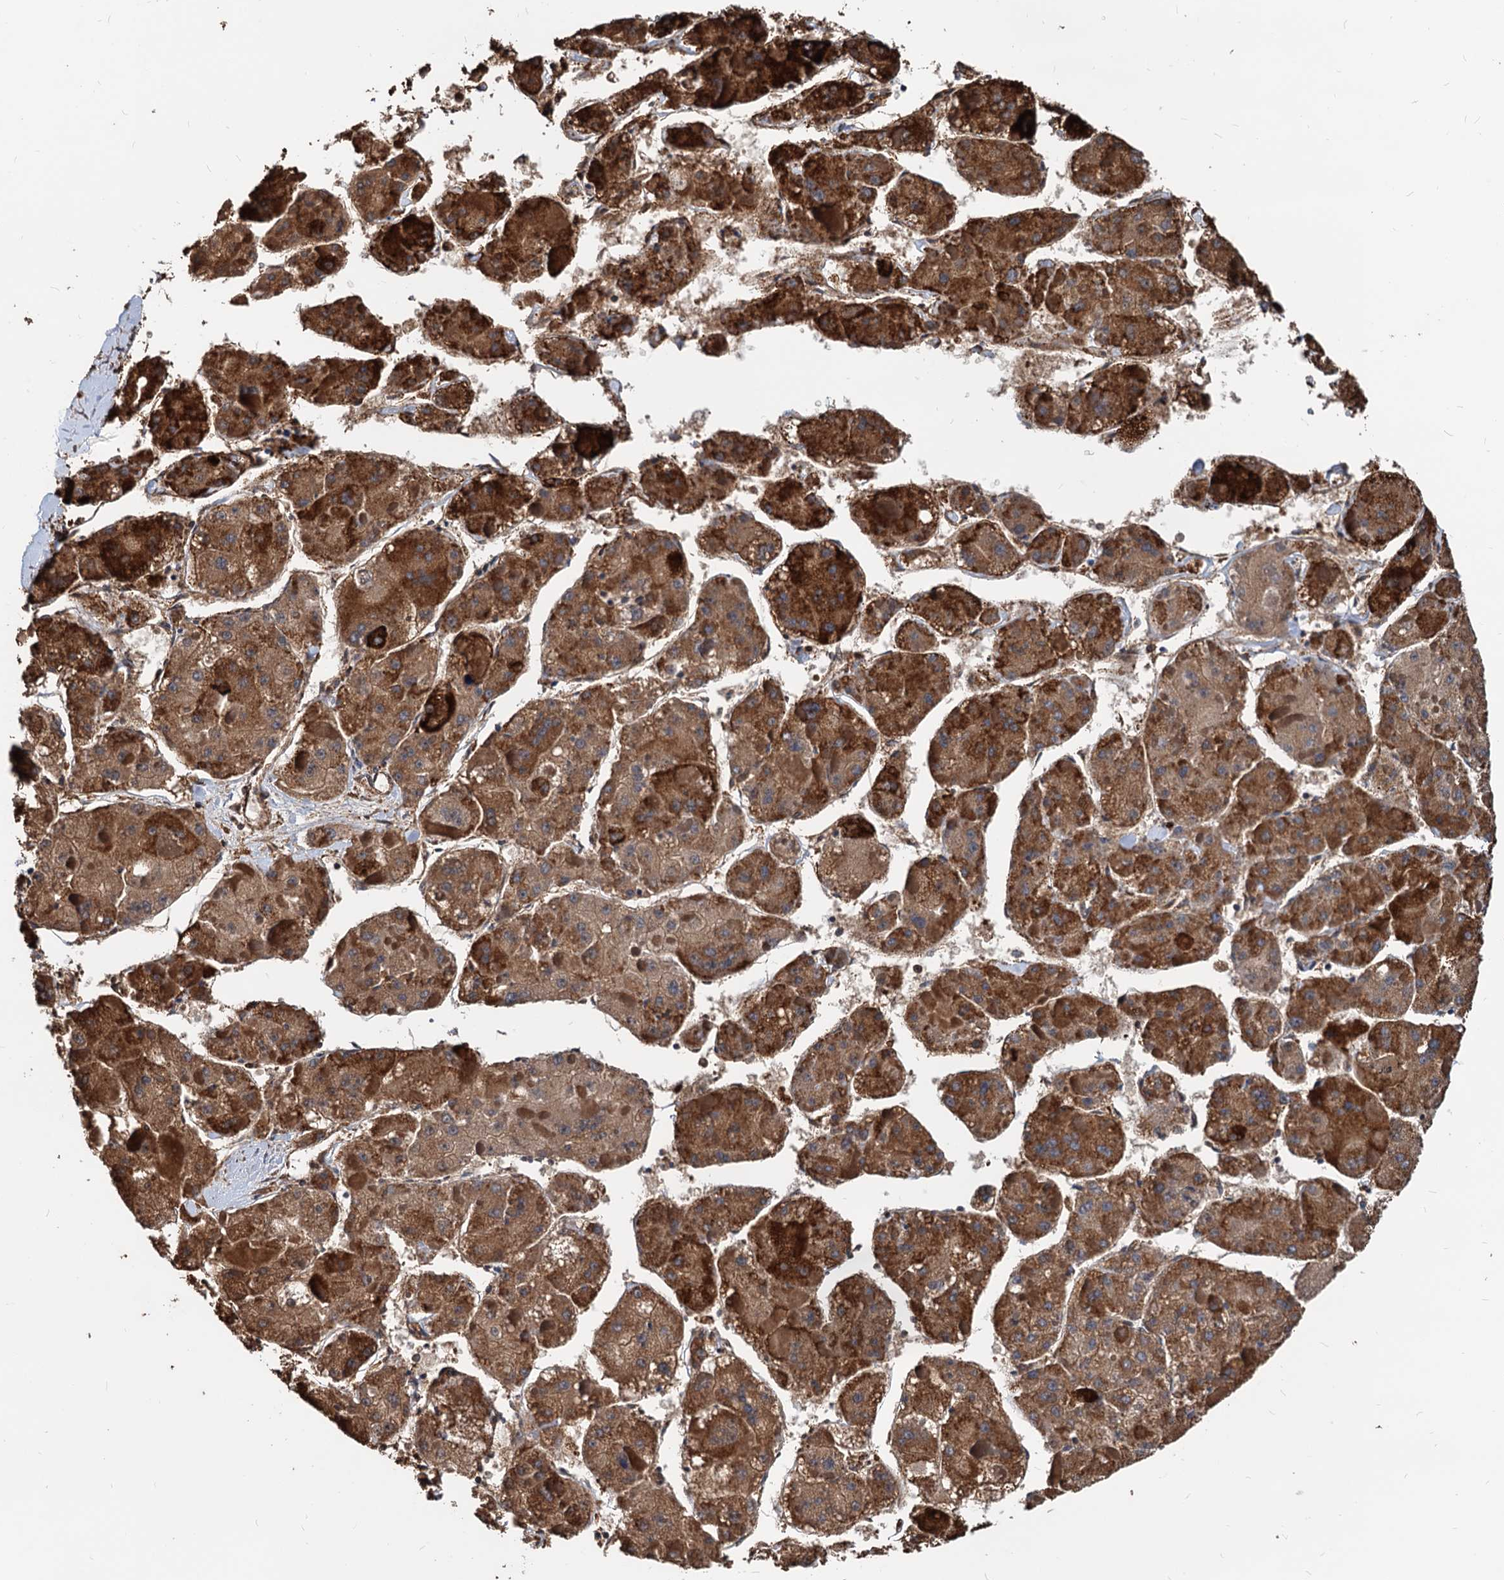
{"staining": {"intensity": "strong", "quantity": ">75%", "location": "cytoplasmic/membranous"}, "tissue": "liver cancer", "cell_type": "Tumor cells", "image_type": "cancer", "snomed": [{"axis": "morphology", "description": "Carcinoma, Hepatocellular, NOS"}, {"axis": "topography", "description": "Liver"}], "caption": "DAB (3,3'-diaminobenzidine) immunohistochemical staining of liver cancer (hepatocellular carcinoma) displays strong cytoplasmic/membranous protein staining in approximately >75% of tumor cells.", "gene": "HSPA5", "patient": {"sex": "female", "age": 73}}